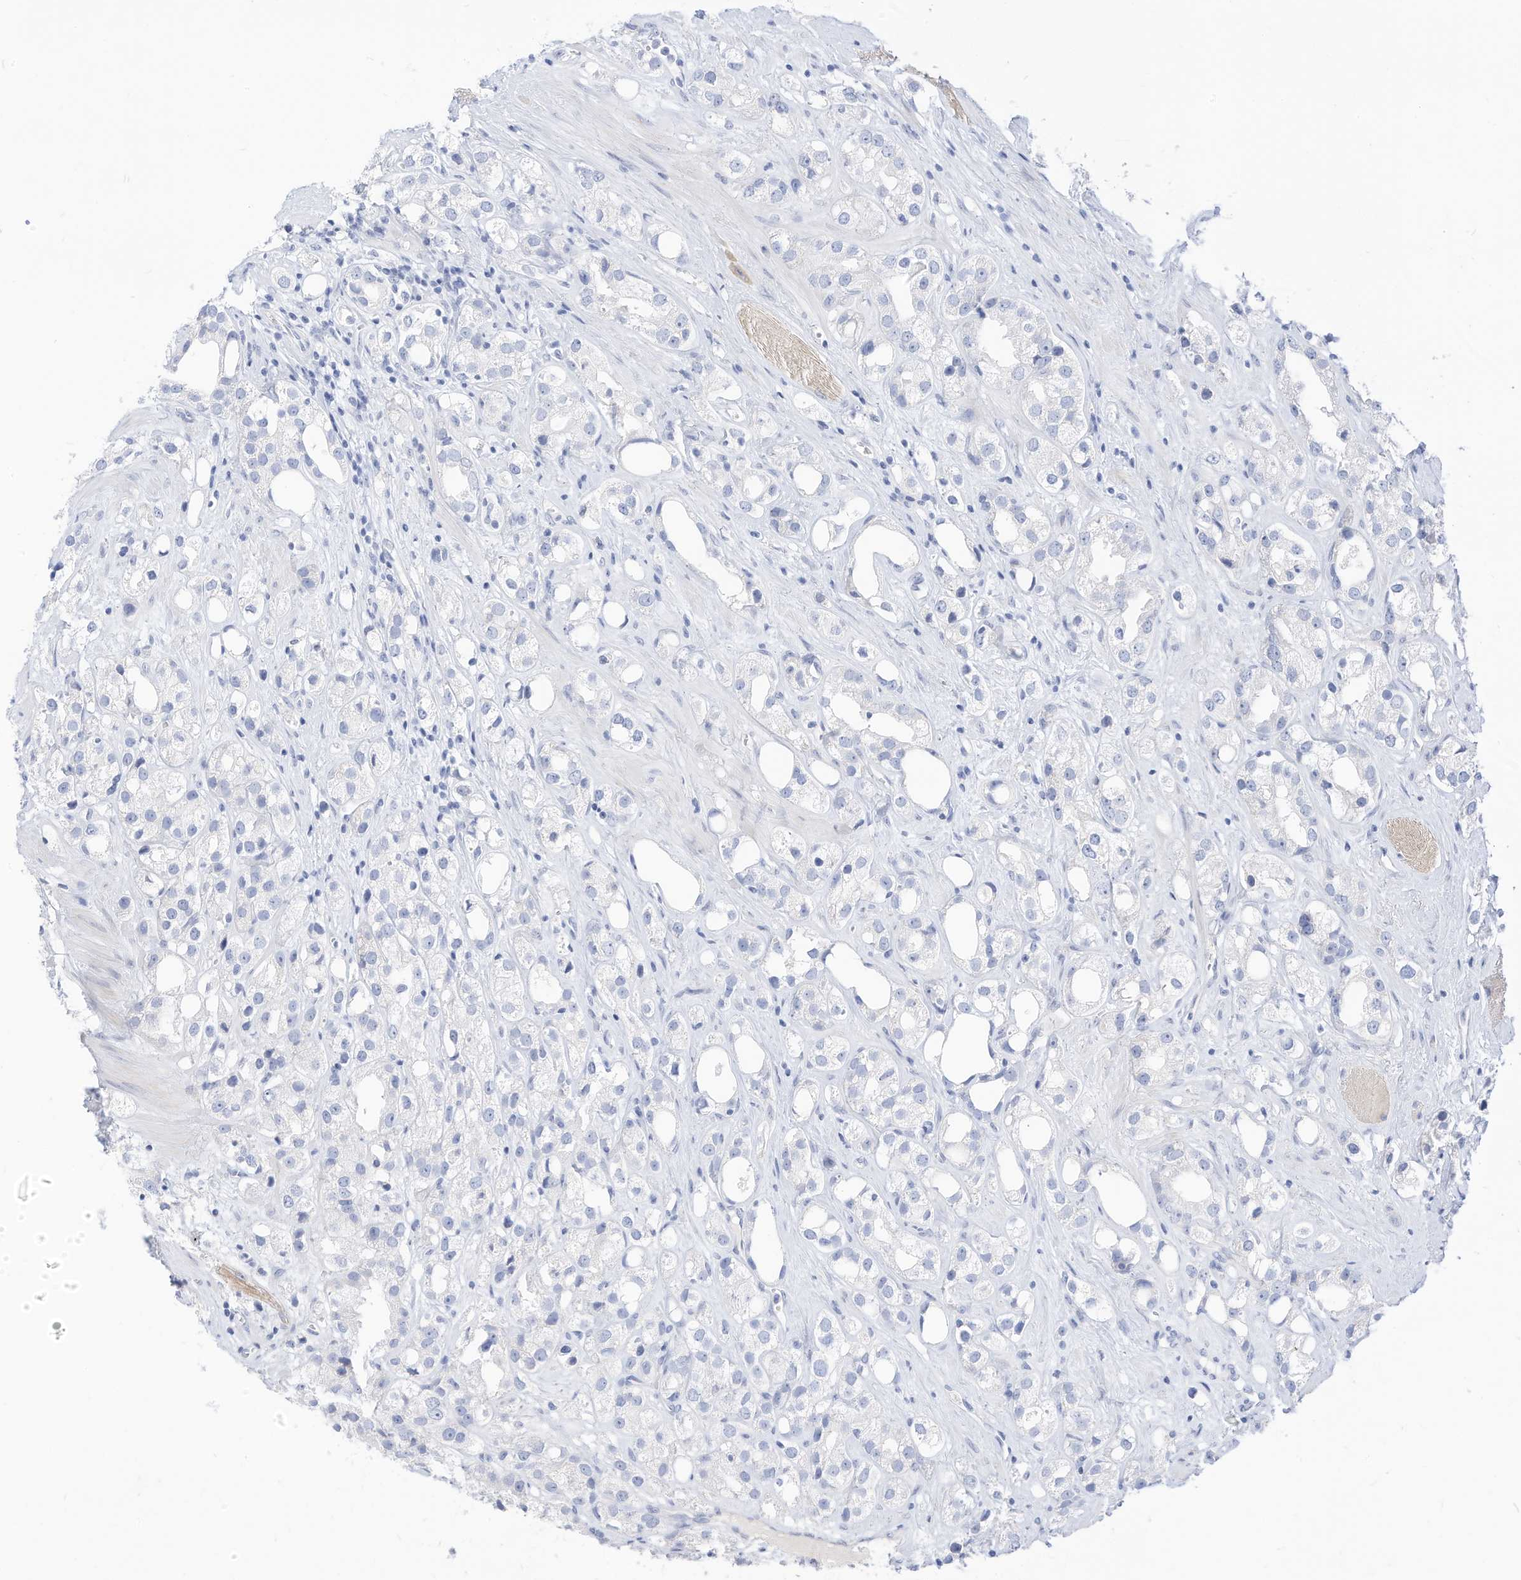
{"staining": {"intensity": "negative", "quantity": "none", "location": "none"}, "tissue": "prostate cancer", "cell_type": "Tumor cells", "image_type": "cancer", "snomed": [{"axis": "morphology", "description": "Adenocarcinoma, NOS"}, {"axis": "topography", "description": "Prostate"}], "caption": "A photomicrograph of human adenocarcinoma (prostate) is negative for staining in tumor cells. (Immunohistochemistry, brightfield microscopy, high magnification).", "gene": "SPOCD1", "patient": {"sex": "male", "age": 79}}